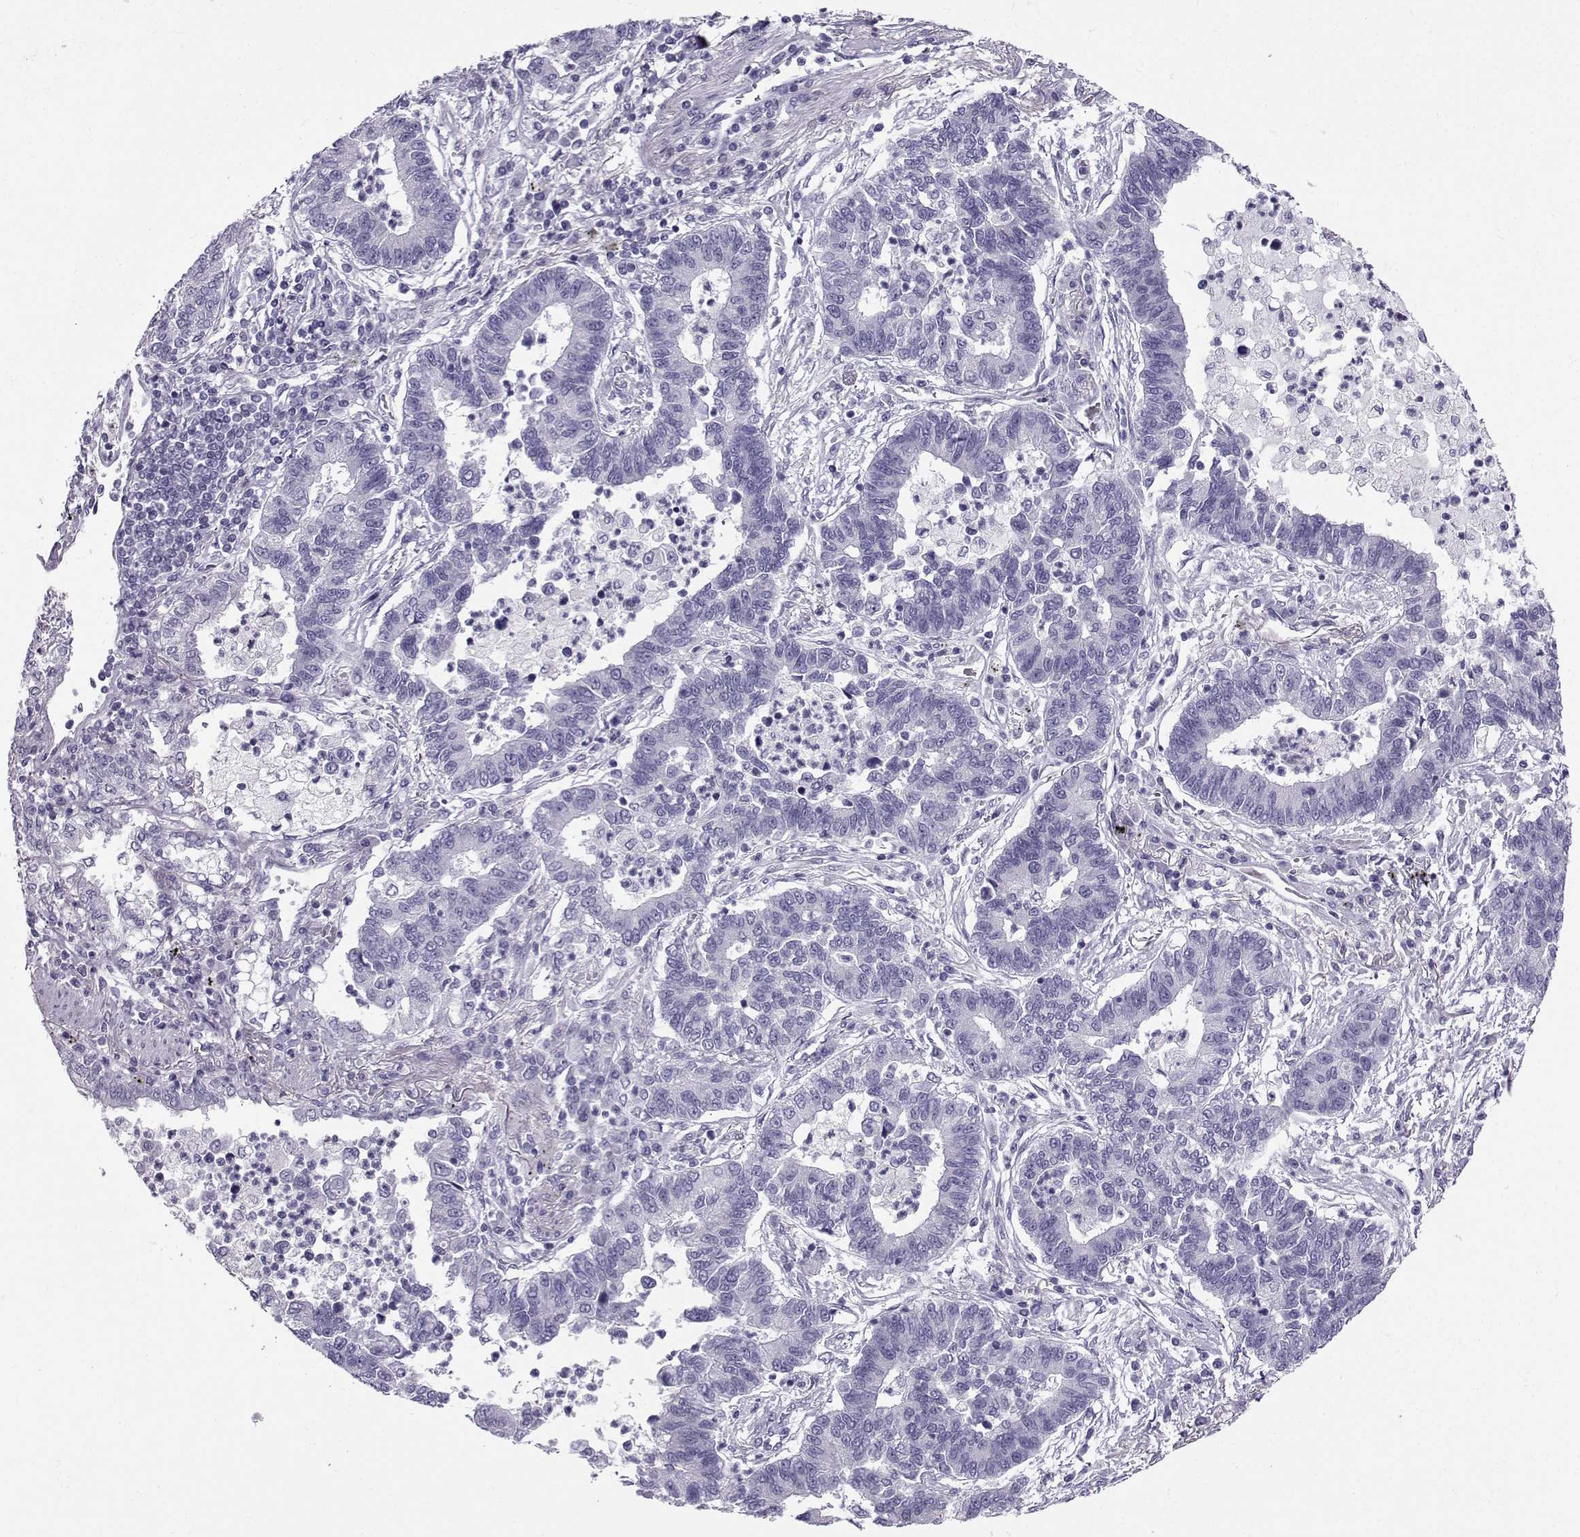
{"staining": {"intensity": "negative", "quantity": "none", "location": "none"}, "tissue": "lung cancer", "cell_type": "Tumor cells", "image_type": "cancer", "snomed": [{"axis": "morphology", "description": "Adenocarcinoma, NOS"}, {"axis": "topography", "description": "Lung"}], "caption": "DAB (3,3'-diaminobenzidine) immunohistochemical staining of human lung cancer reveals no significant positivity in tumor cells. (DAB immunohistochemistry visualized using brightfield microscopy, high magnification).", "gene": "NEFL", "patient": {"sex": "female", "age": 57}}